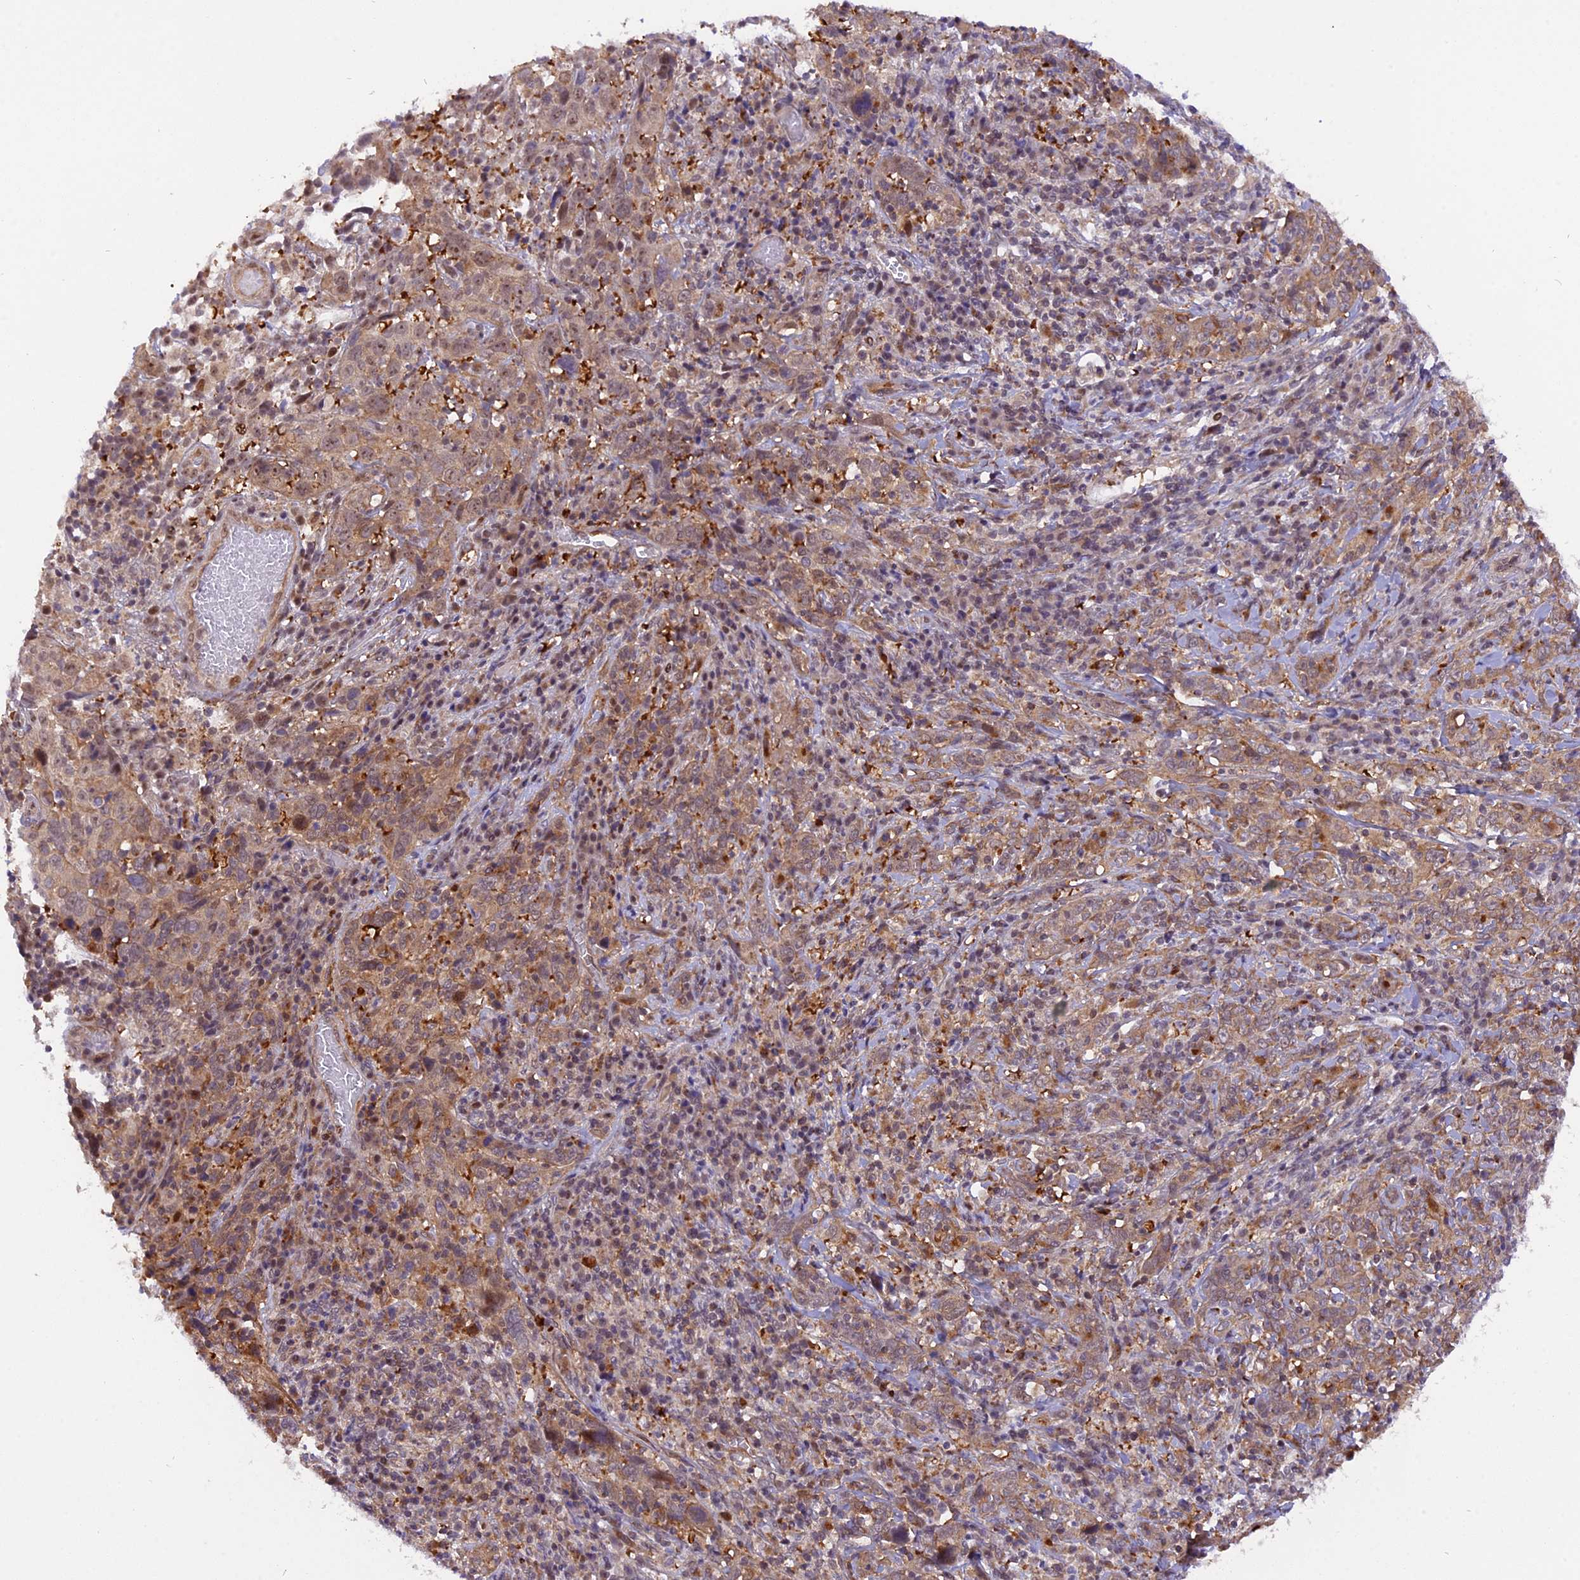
{"staining": {"intensity": "moderate", "quantity": ">75%", "location": "cytoplasmic/membranous"}, "tissue": "cervical cancer", "cell_type": "Tumor cells", "image_type": "cancer", "snomed": [{"axis": "morphology", "description": "Squamous cell carcinoma, NOS"}, {"axis": "topography", "description": "Cervix"}], "caption": "An image of cervical squamous cell carcinoma stained for a protein exhibits moderate cytoplasmic/membranous brown staining in tumor cells.", "gene": "SAMD4A", "patient": {"sex": "female", "age": 46}}